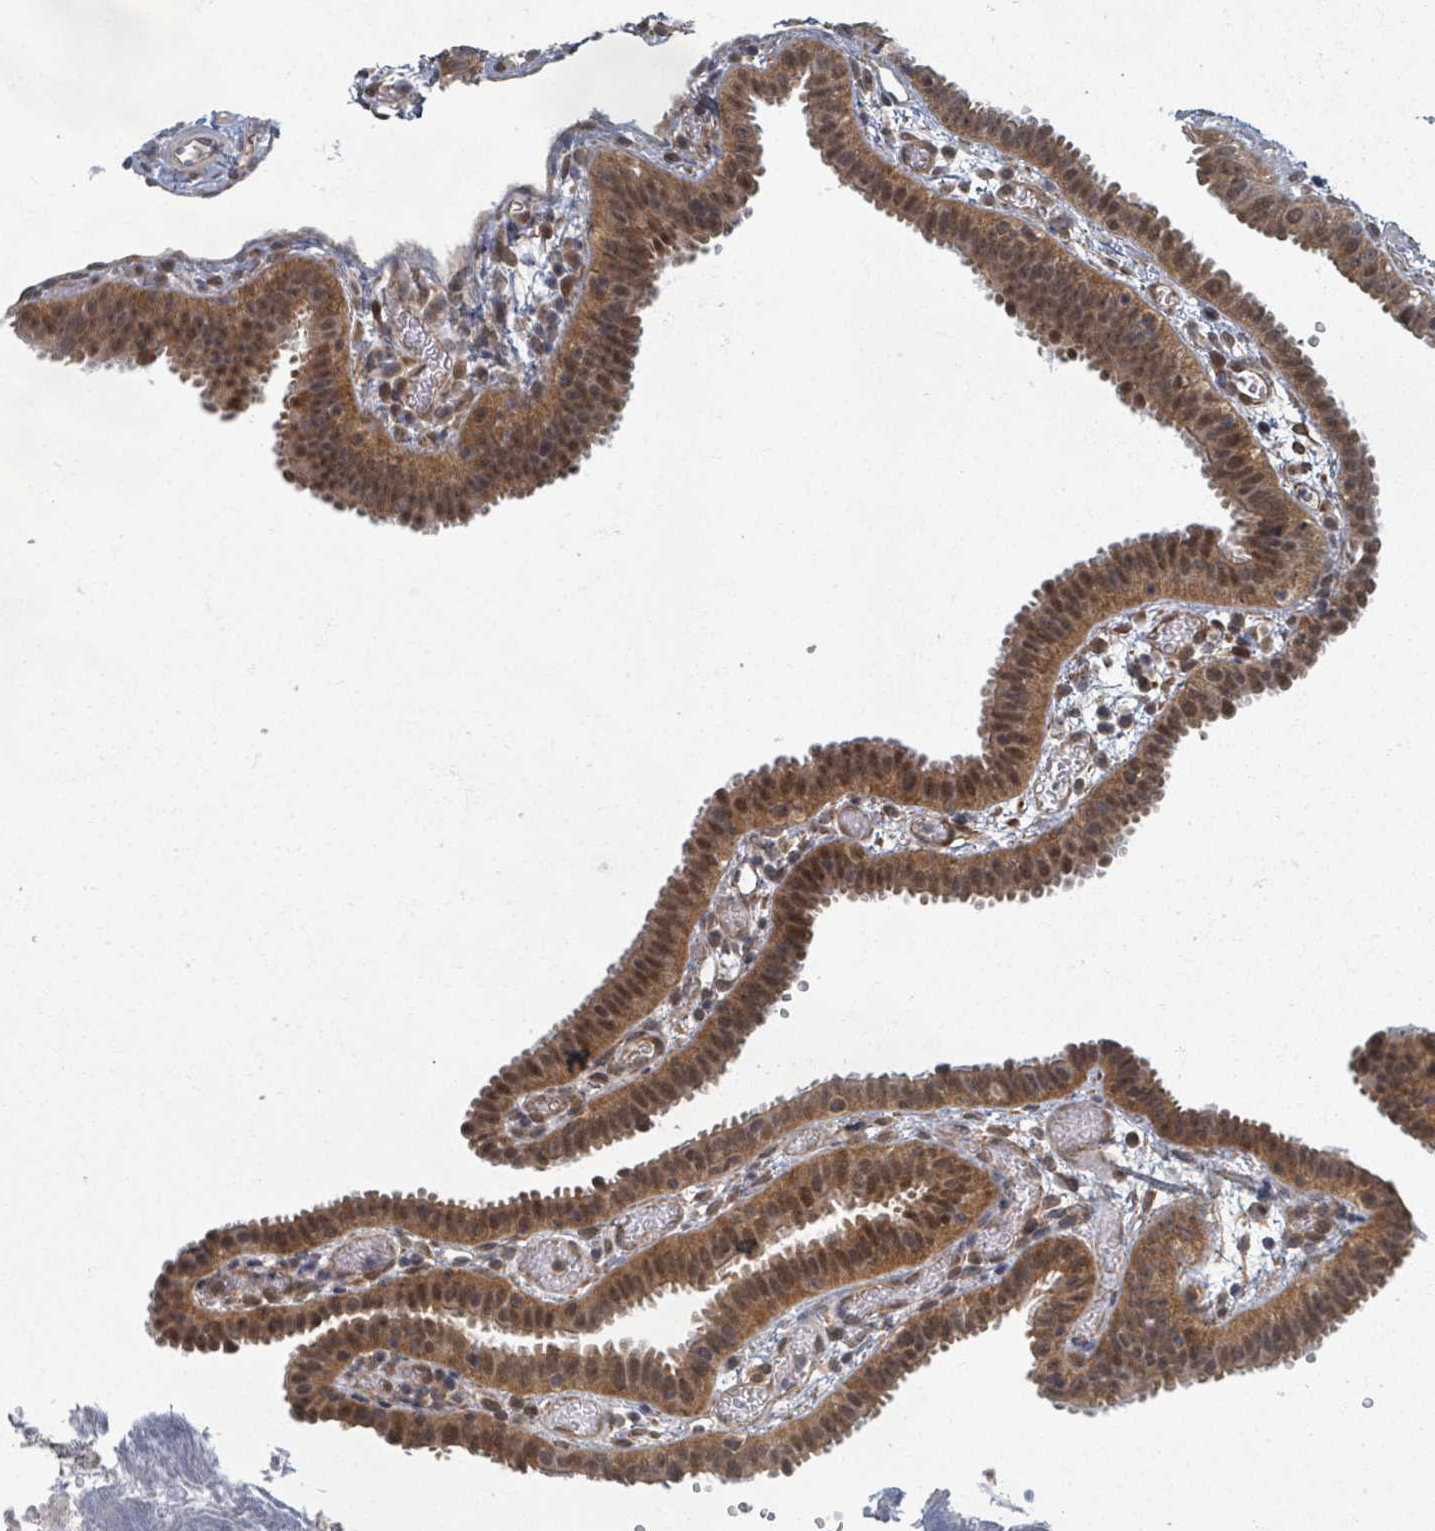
{"staining": {"intensity": "moderate", "quantity": ">75%", "location": "cytoplasmic/membranous,nuclear"}, "tissue": "fallopian tube", "cell_type": "Glandular cells", "image_type": "normal", "snomed": [{"axis": "morphology", "description": "Normal tissue, NOS"}, {"axis": "topography", "description": "Fallopian tube"}], "caption": "DAB (3,3'-diaminobenzidine) immunohistochemical staining of benign human fallopian tube exhibits moderate cytoplasmic/membranous,nuclear protein expression in about >75% of glandular cells.", "gene": "INTS15", "patient": {"sex": "female", "age": 37}}